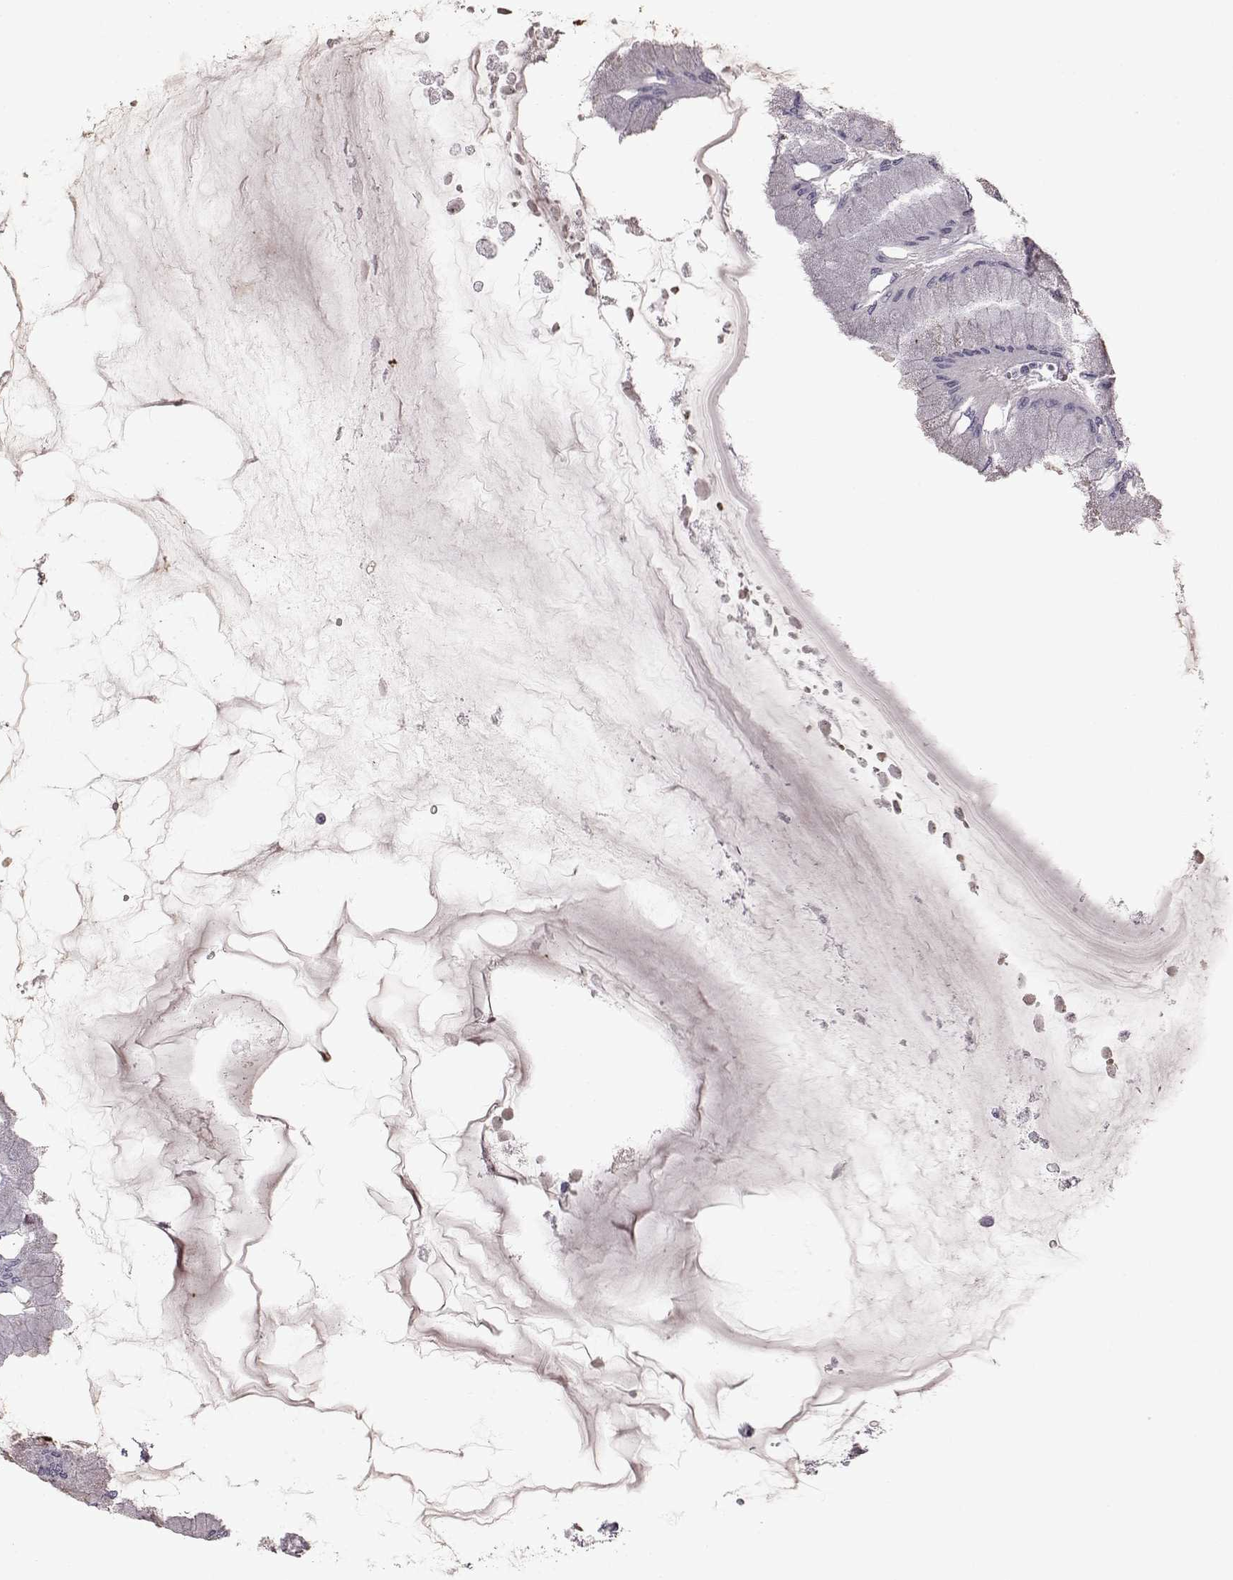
{"staining": {"intensity": "negative", "quantity": "none", "location": "none"}, "tissue": "stomach", "cell_type": "Glandular cells", "image_type": "normal", "snomed": [{"axis": "morphology", "description": "Normal tissue, NOS"}, {"axis": "topography", "description": "Stomach, upper"}], "caption": "DAB (3,3'-diaminobenzidine) immunohistochemical staining of unremarkable stomach demonstrates no significant staining in glandular cells.", "gene": "ADGRG2", "patient": {"sex": "male", "age": 60}}